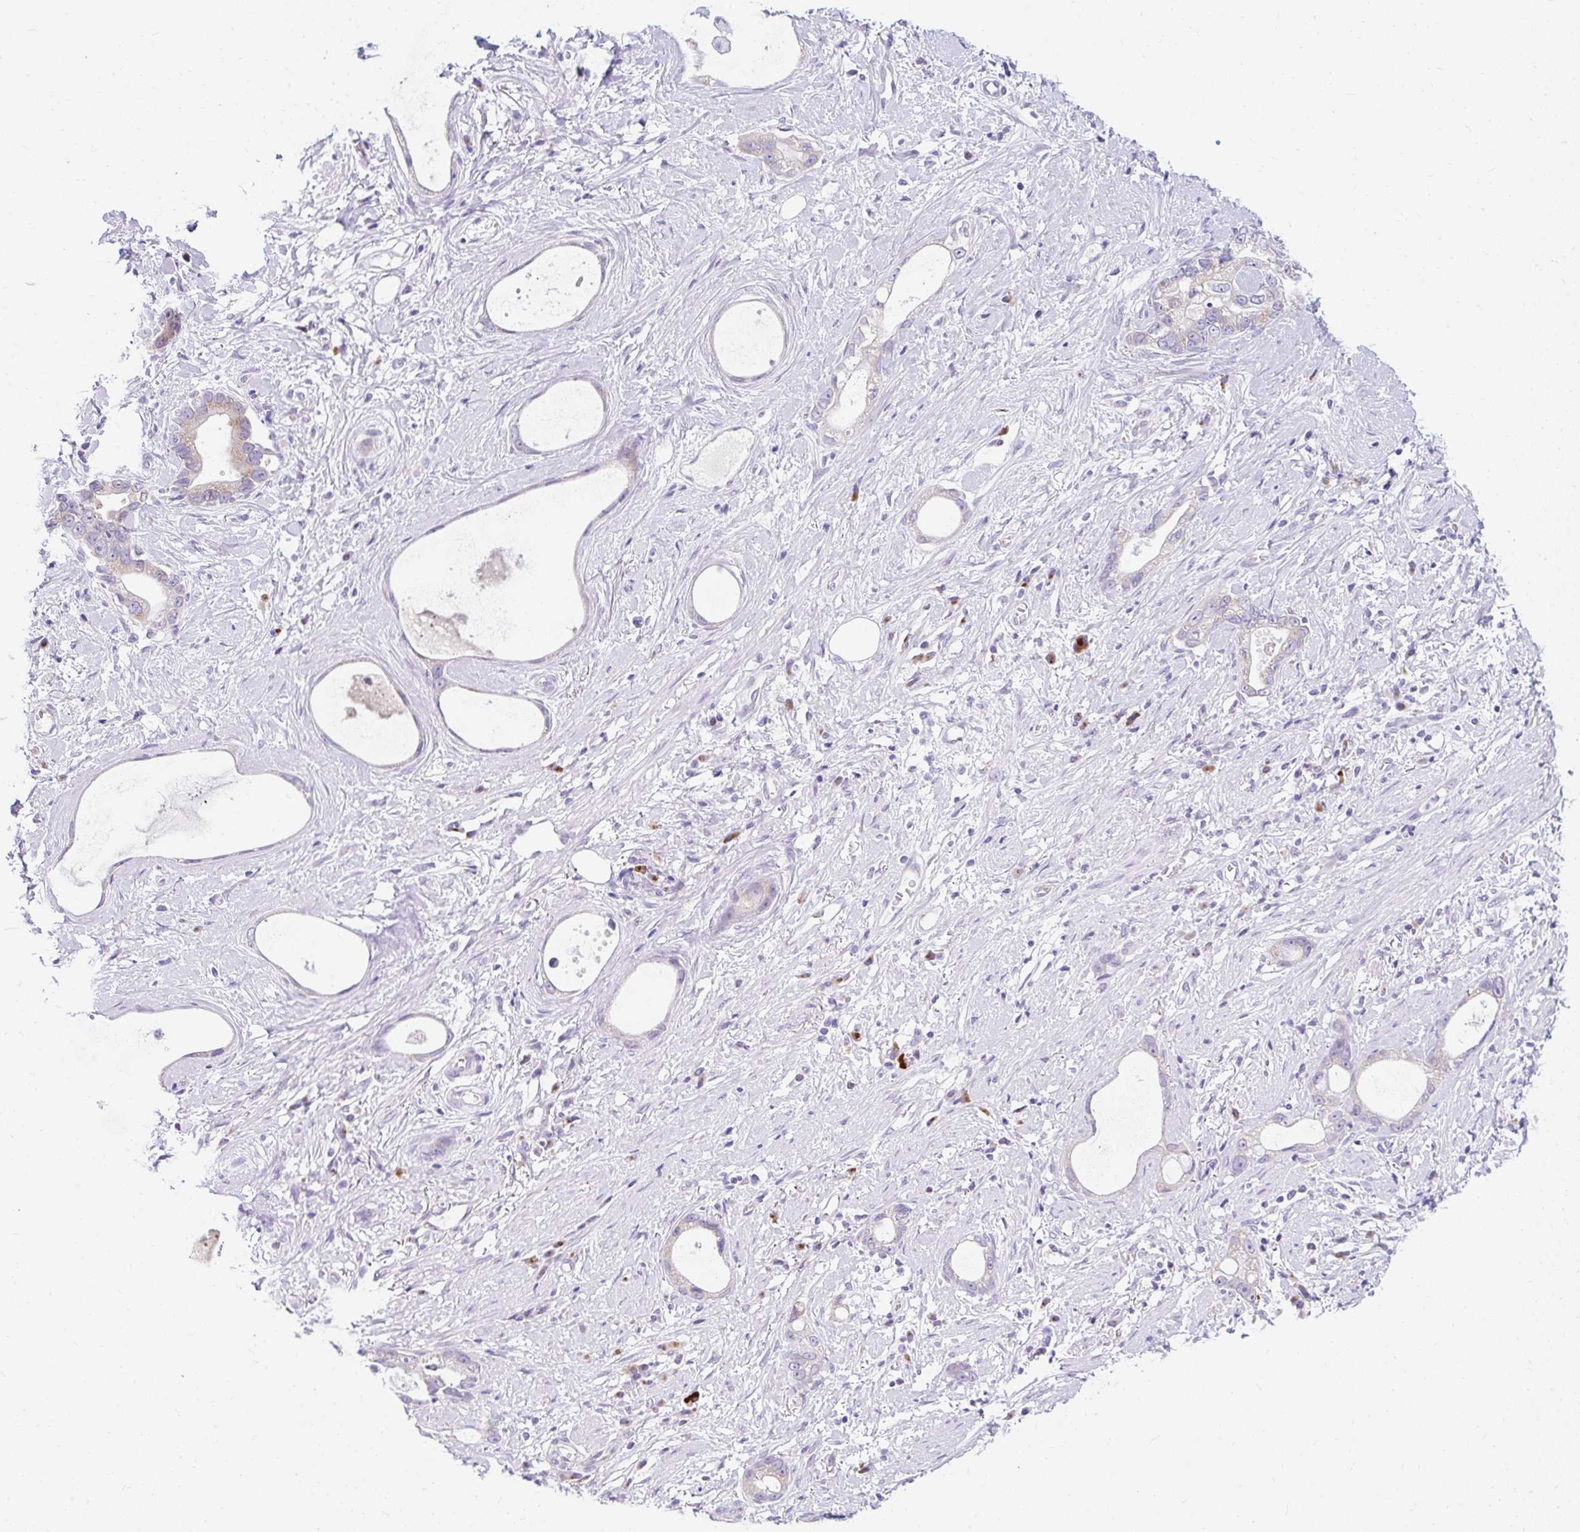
{"staining": {"intensity": "negative", "quantity": "none", "location": "none"}, "tissue": "stomach cancer", "cell_type": "Tumor cells", "image_type": "cancer", "snomed": [{"axis": "morphology", "description": "Adenocarcinoma, NOS"}, {"axis": "topography", "description": "Stomach"}], "caption": "IHC histopathology image of human stomach cancer (adenocarcinoma) stained for a protein (brown), which reveals no positivity in tumor cells. (DAB IHC, high magnification).", "gene": "GOLGA8A", "patient": {"sex": "male", "age": 55}}